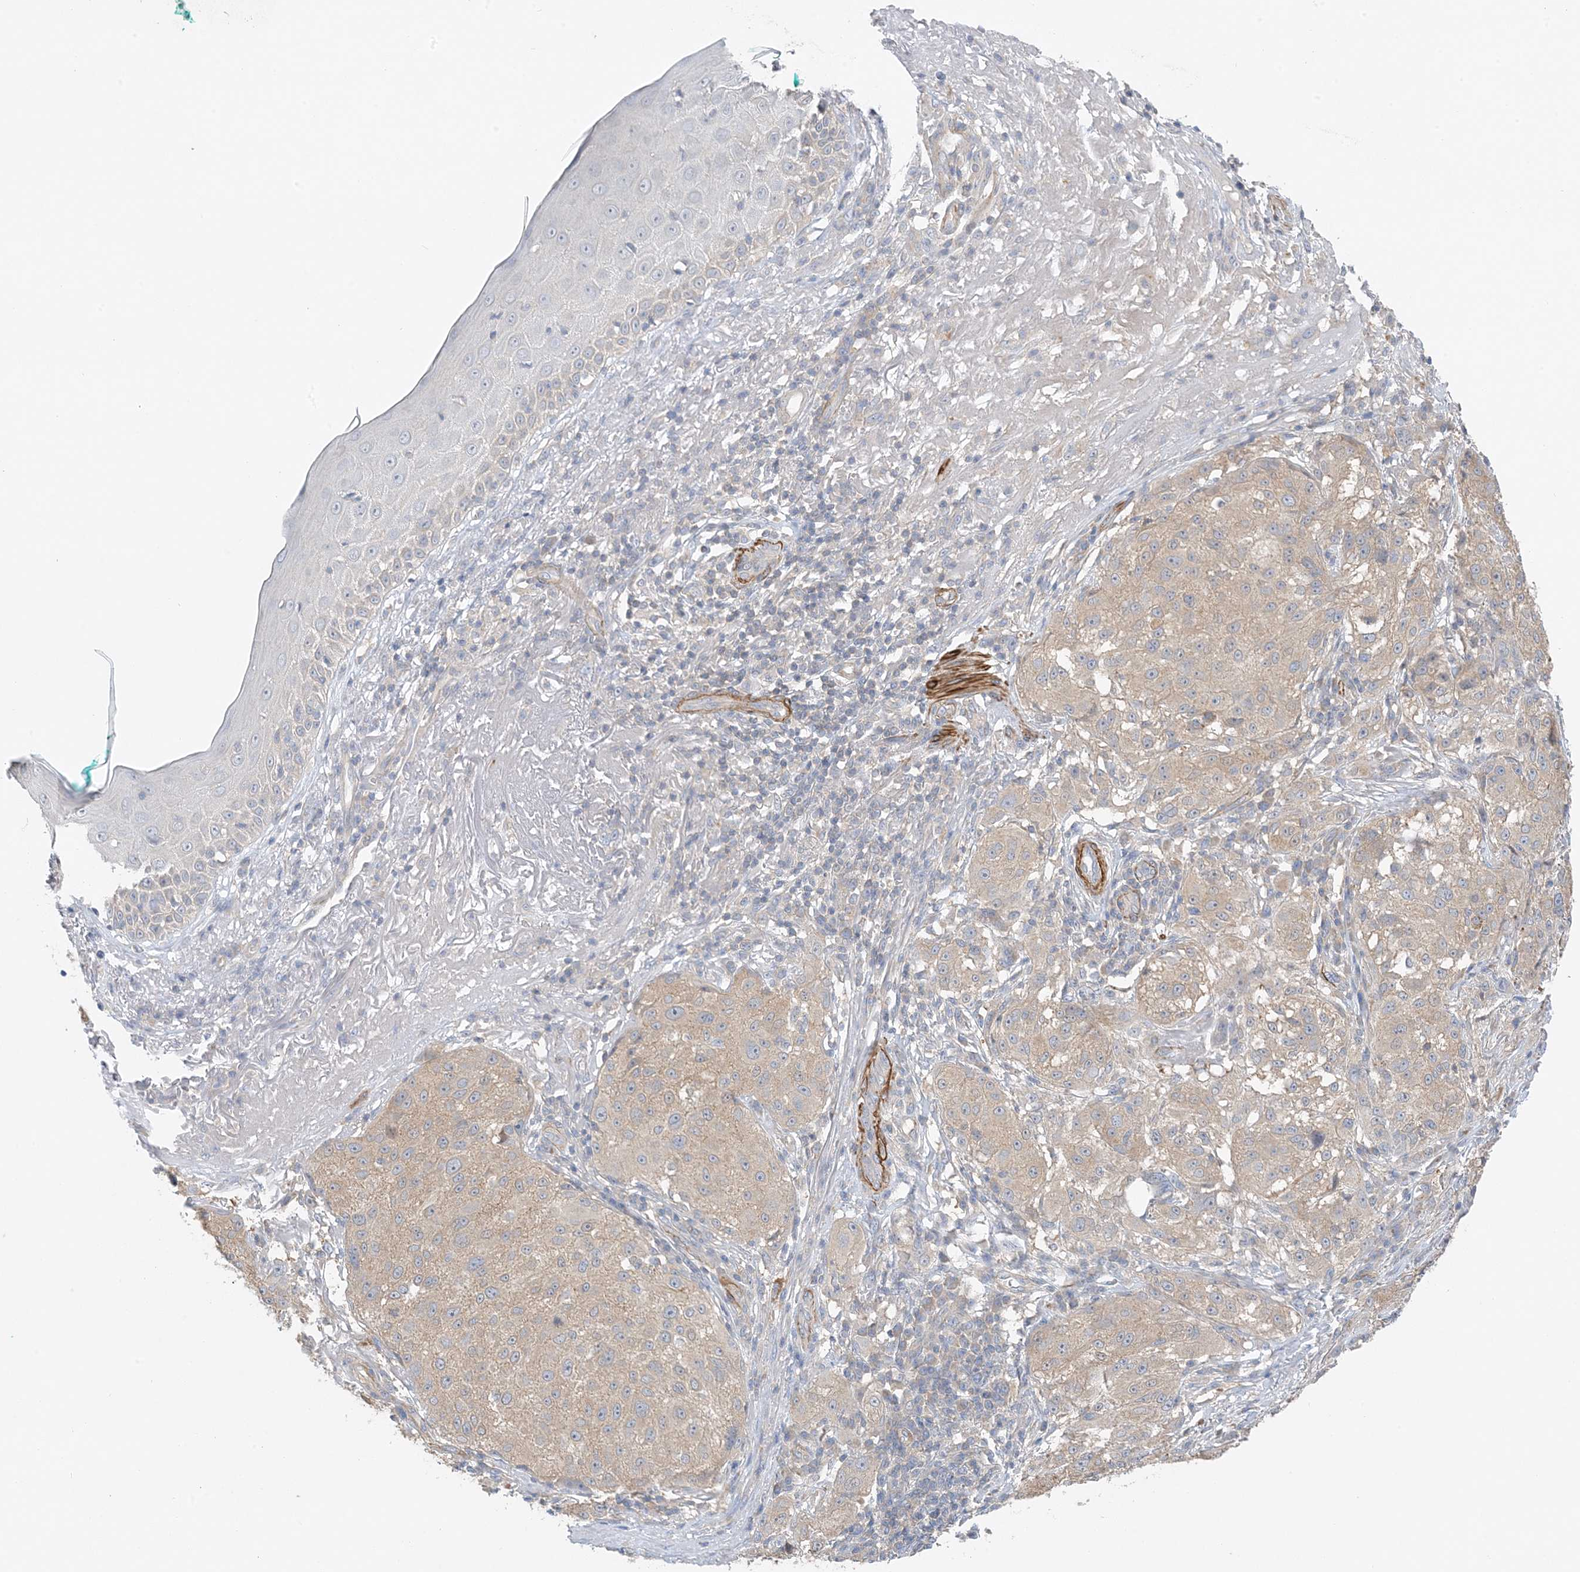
{"staining": {"intensity": "weak", "quantity": ">75%", "location": "cytoplasmic/membranous"}, "tissue": "melanoma", "cell_type": "Tumor cells", "image_type": "cancer", "snomed": [{"axis": "morphology", "description": "Necrosis, NOS"}, {"axis": "morphology", "description": "Malignant melanoma, NOS"}, {"axis": "topography", "description": "Skin"}], "caption": "Malignant melanoma stained for a protein (brown) shows weak cytoplasmic/membranous positive expression in about >75% of tumor cells.", "gene": "KIFBP", "patient": {"sex": "female", "age": 87}}